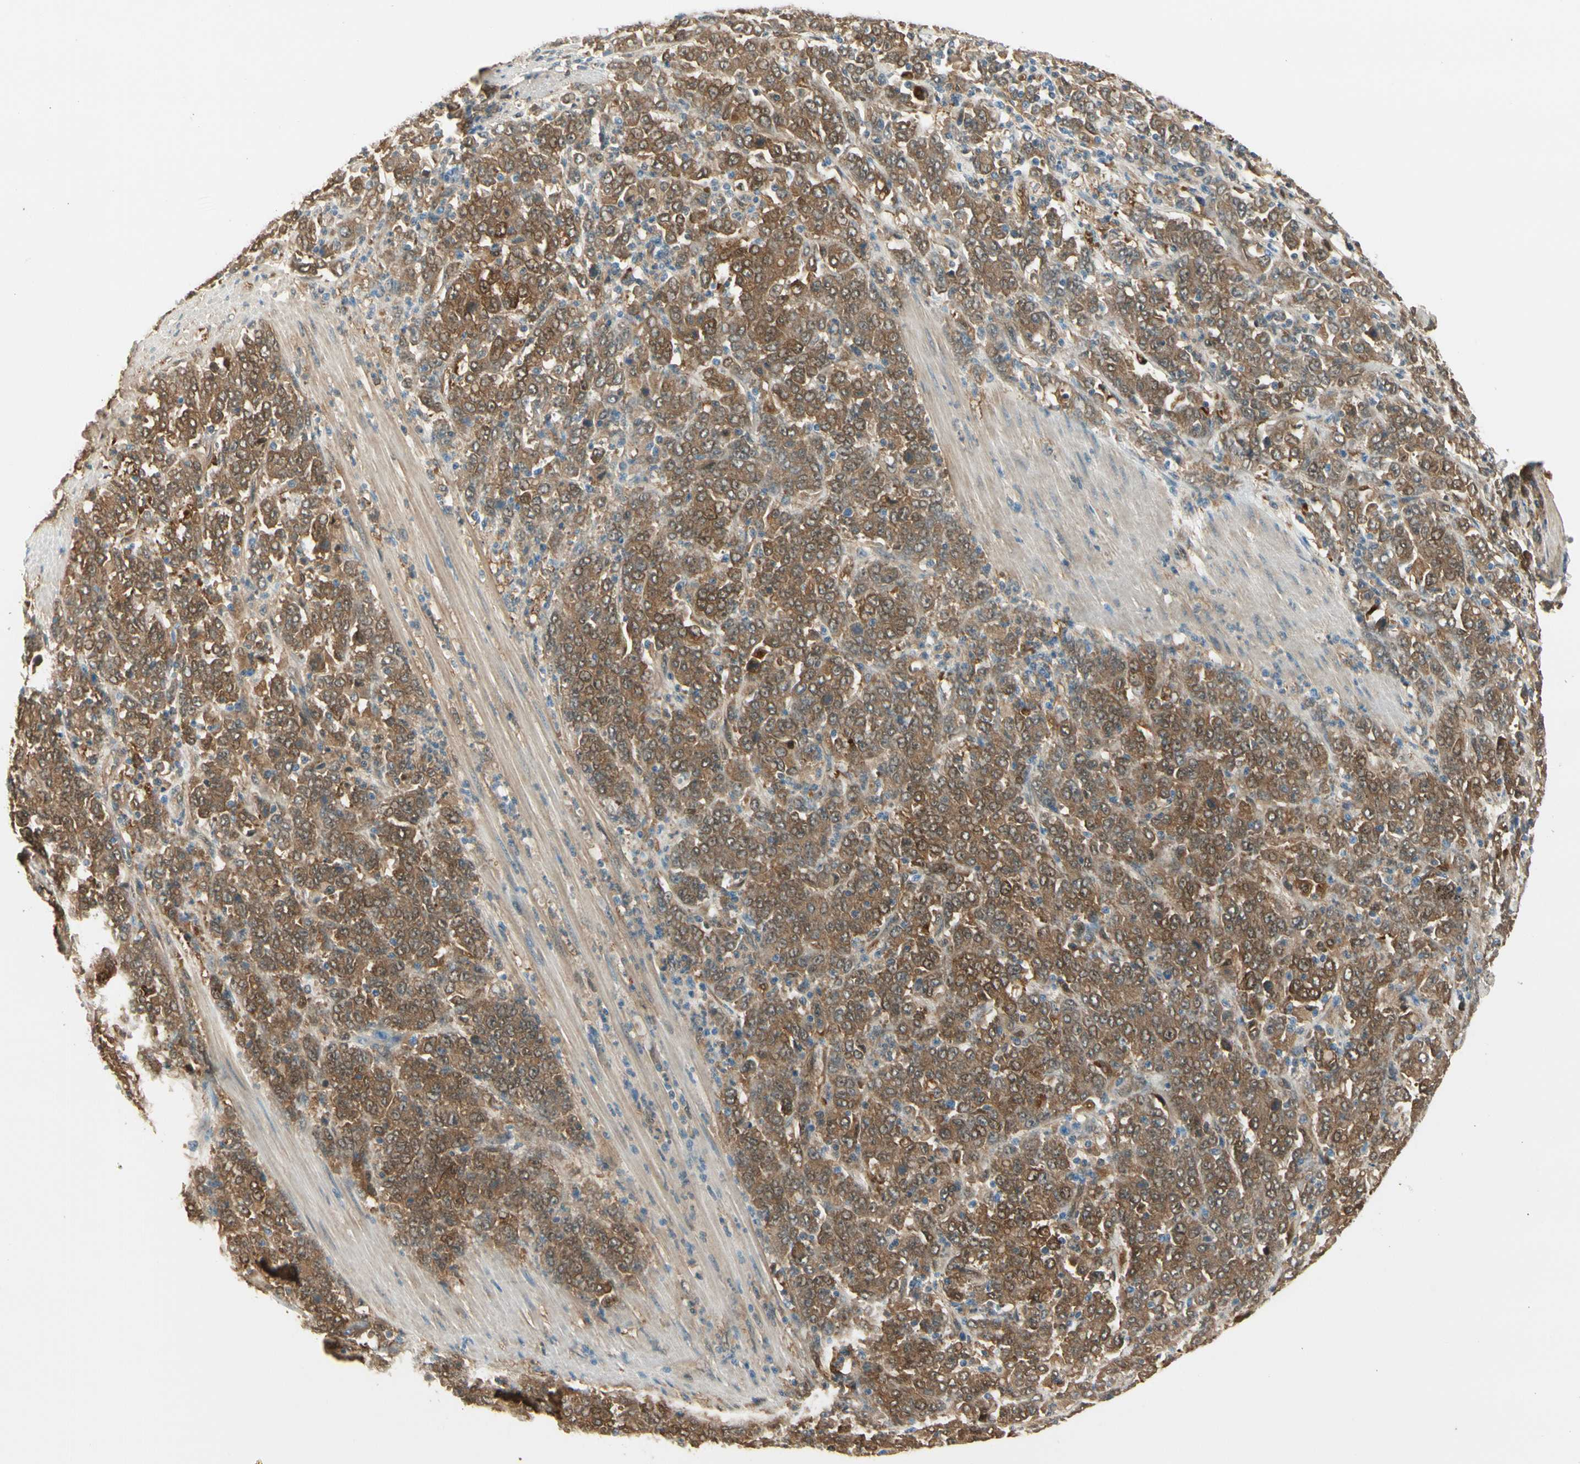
{"staining": {"intensity": "moderate", "quantity": ">75%", "location": "cytoplasmic/membranous"}, "tissue": "stomach cancer", "cell_type": "Tumor cells", "image_type": "cancer", "snomed": [{"axis": "morphology", "description": "Adenocarcinoma, NOS"}, {"axis": "topography", "description": "Stomach, lower"}], "caption": "Adenocarcinoma (stomach) tissue reveals moderate cytoplasmic/membranous staining in about >75% of tumor cells, visualized by immunohistochemistry.", "gene": "SERPINB6", "patient": {"sex": "female", "age": 71}}